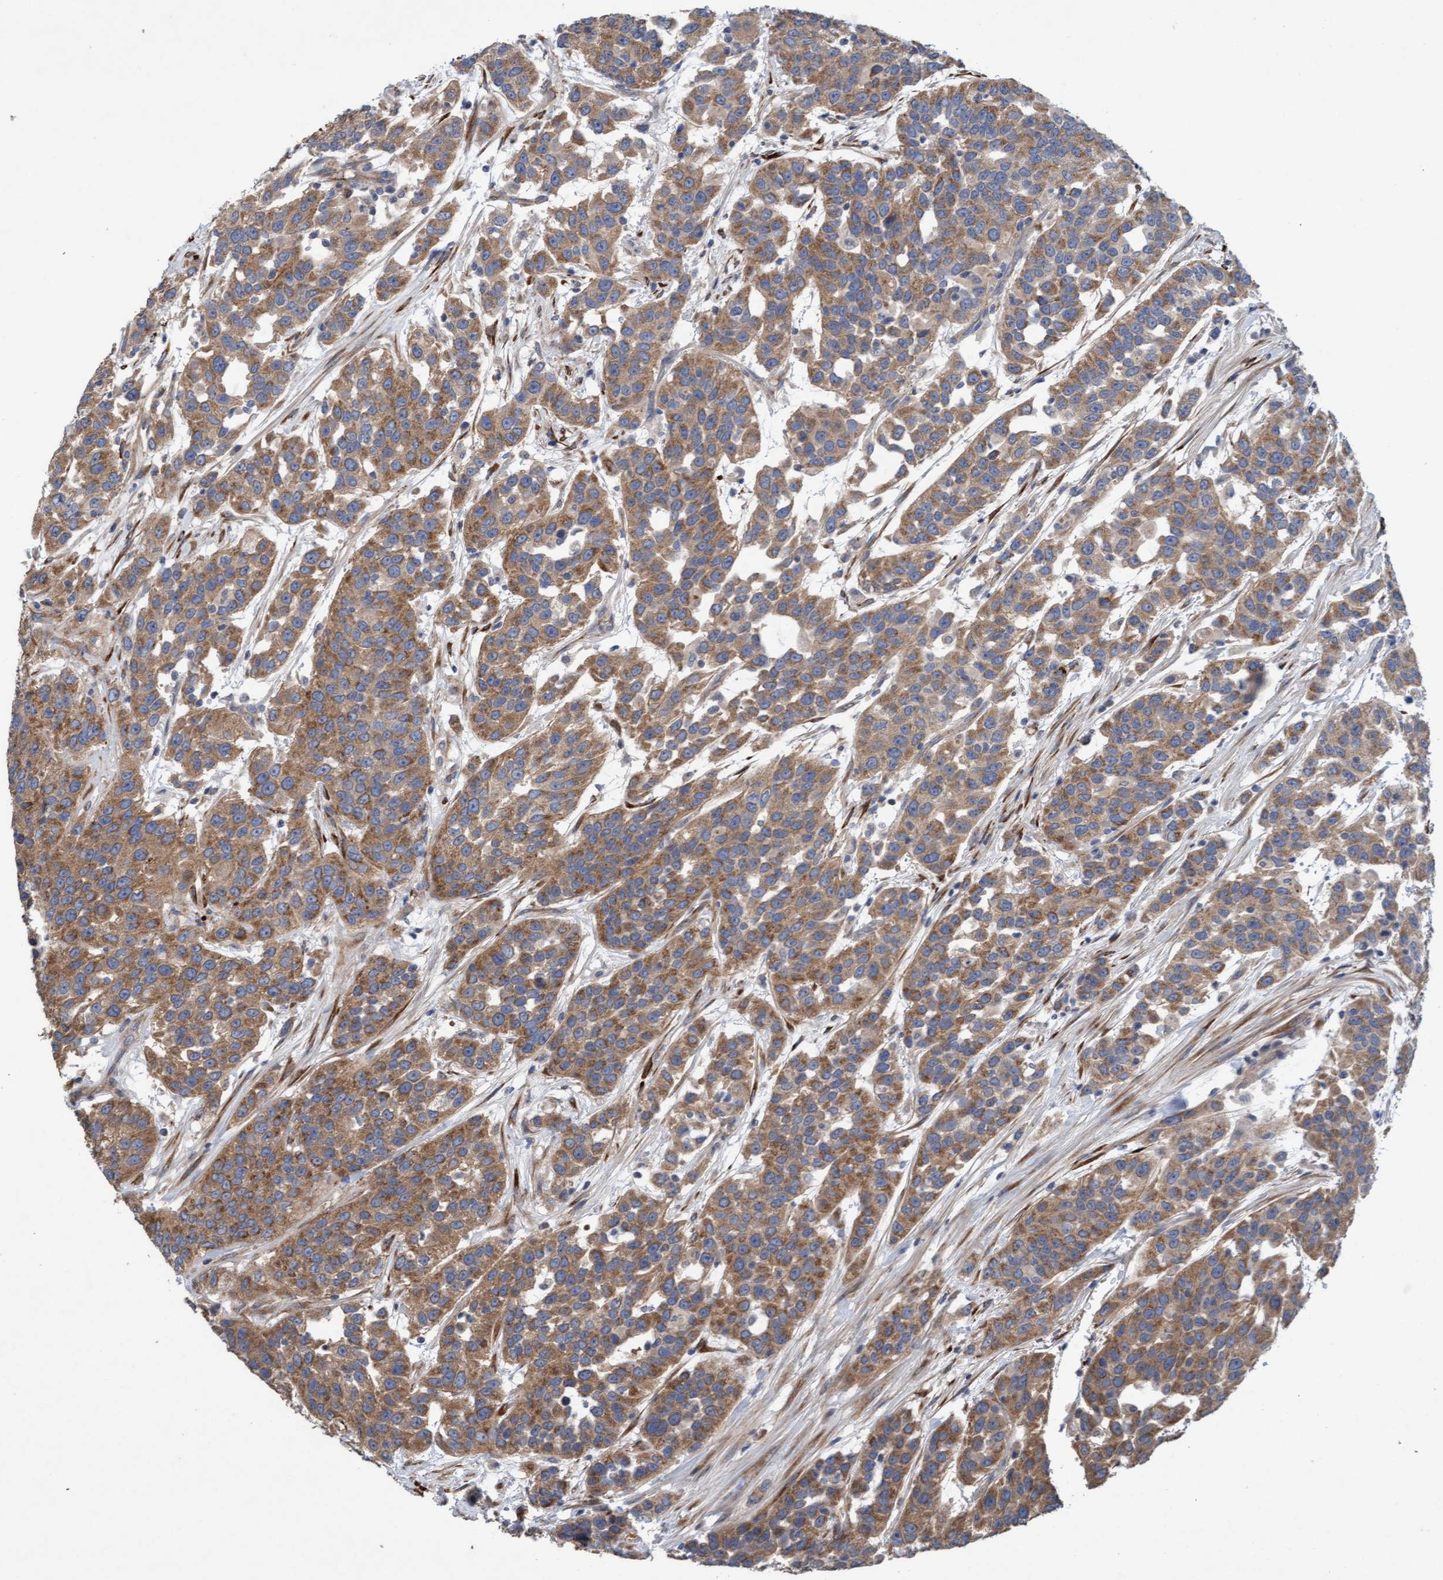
{"staining": {"intensity": "moderate", "quantity": ">75%", "location": "cytoplasmic/membranous"}, "tissue": "urothelial cancer", "cell_type": "Tumor cells", "image_type": "cancer", "snomed": [{"axis": "morphology", "description": "Urothelial carcinoma, High grade"}, {"axis": "topography", "description": "Urinary bladder"}], "caption": "High-grade urothelial carcinoma stained with immunohistochemistry exhibits moderate cytoplasmic/membranous staining in approximately >75% of tumor cells.", "gene": "DDHD2", "patient": {"sex": "female", "age": 80}}